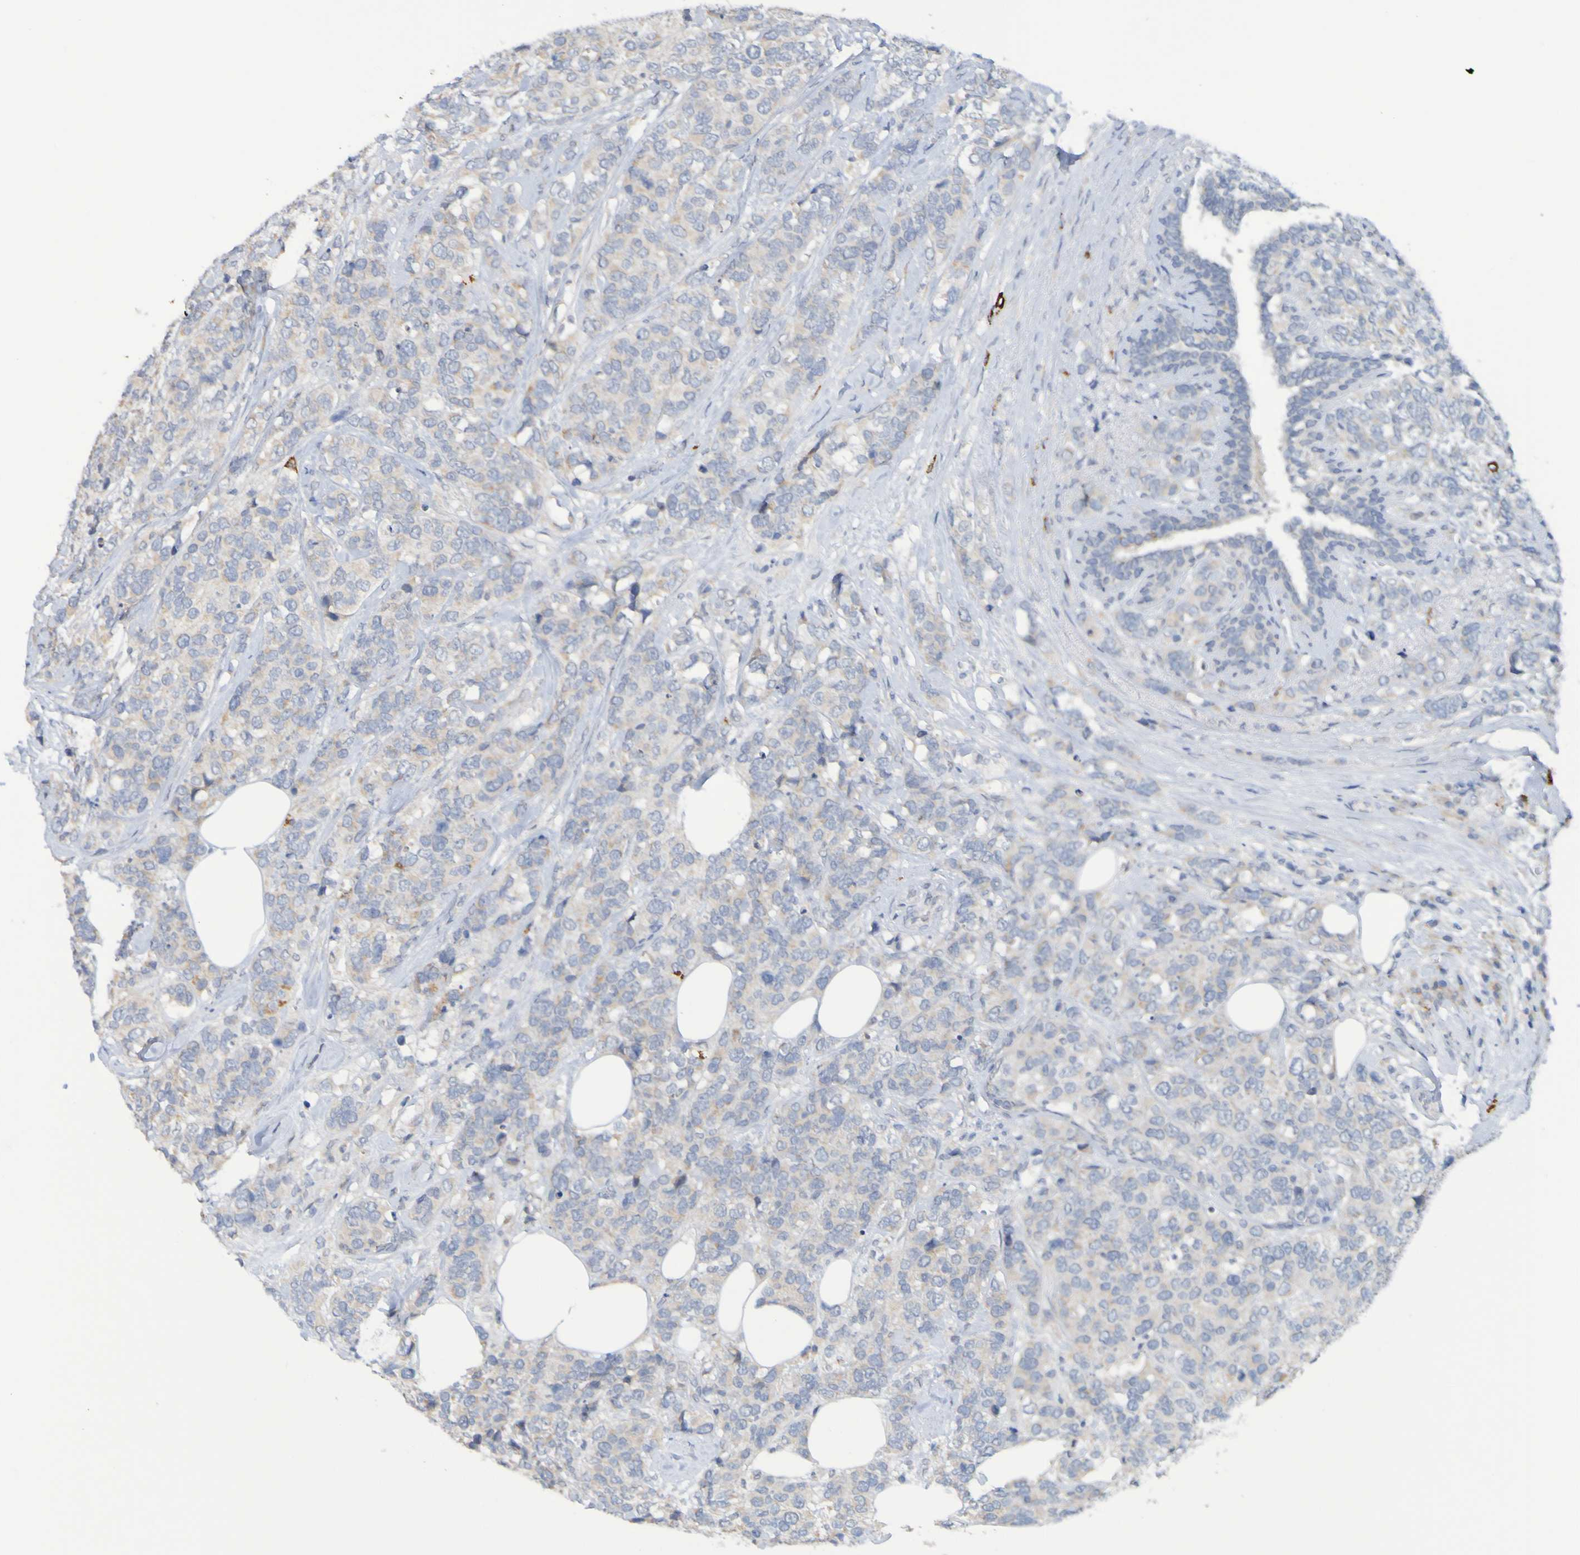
{"staining": {"intensity": "weak", "quantity": ">75%", "location": "cytoplasmic/membranous"}, "tissue": "breast cancer", "cell_type": "Tumor cells", "image_type": "cancer", "snomed": [{"axis": "morphology", "description": "Lobular carcinoma"}, {"axis": "topography", "description": "Breast"}], "caption": "Immunohistochemical staining of breast cancer demonstrates low levels of weak cytoplasmic/membranous protein positivity in about >75% of tumor cells.", "gene": "LILRB5", "patient": {"sex": "female", "age": 59}}